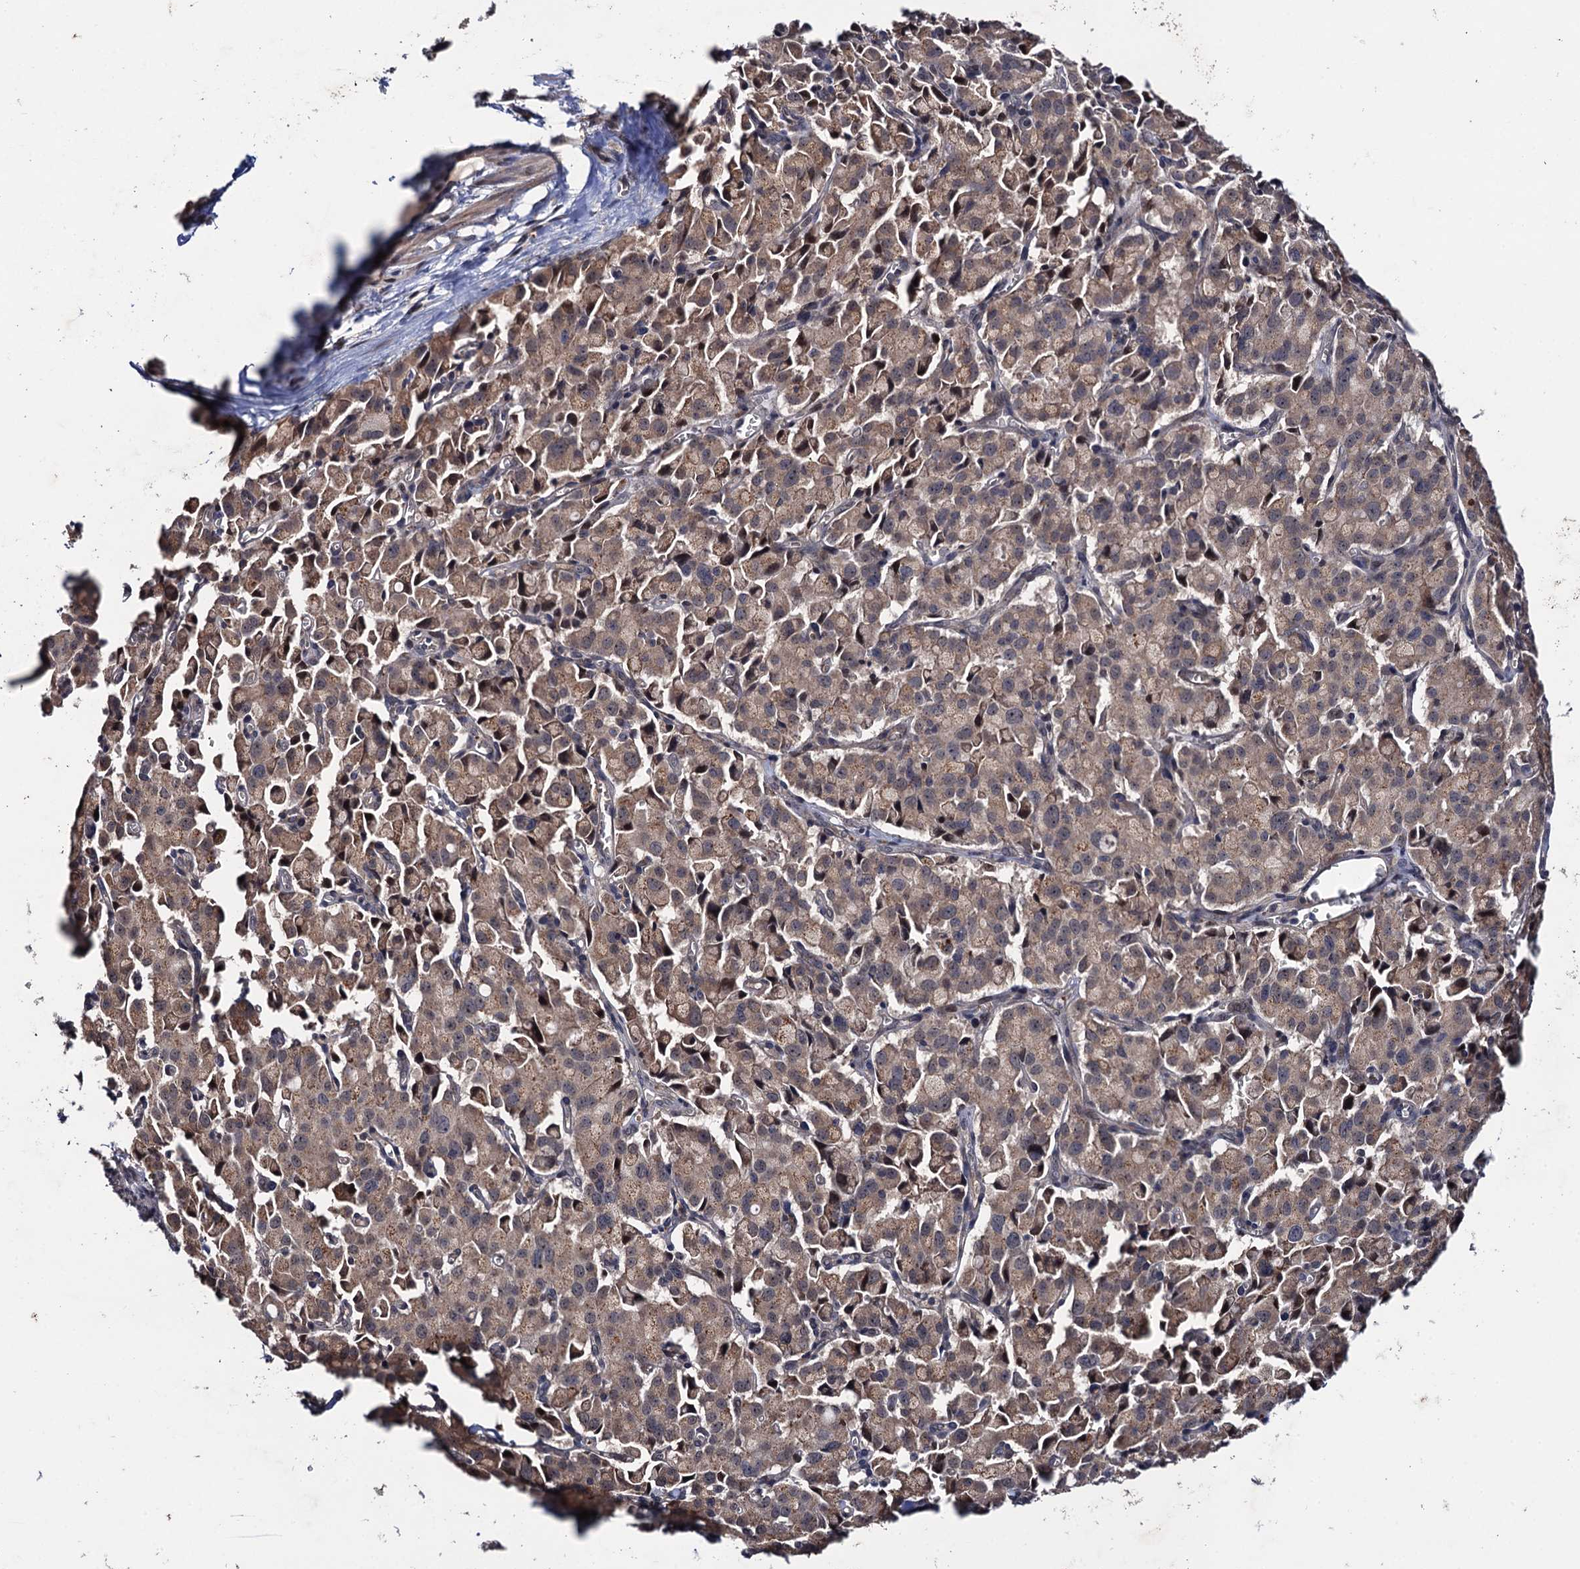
{"staining": {"intensity": "weak", "quantity": ">75%", "location": "cytoplasmic/membranous,nuclear"}, "tissue": "pancreatic cancer", "cell_type": "Tumor cells", "image_type": "cancer", "snomed": [{"axis": "morphology", "description": "Adenocarcinoma, NOS"}, {"axis": "topography", "description": "Pancreas"}], "caption": "Weak cytoplasmic/membranous and nuclear protein staining is appreciated in approximately >75% of tumor cells in adenocarcinoma (pancreatic).", "gene": "LRRC63", "patient": {"sex": "male", "age": 65}}